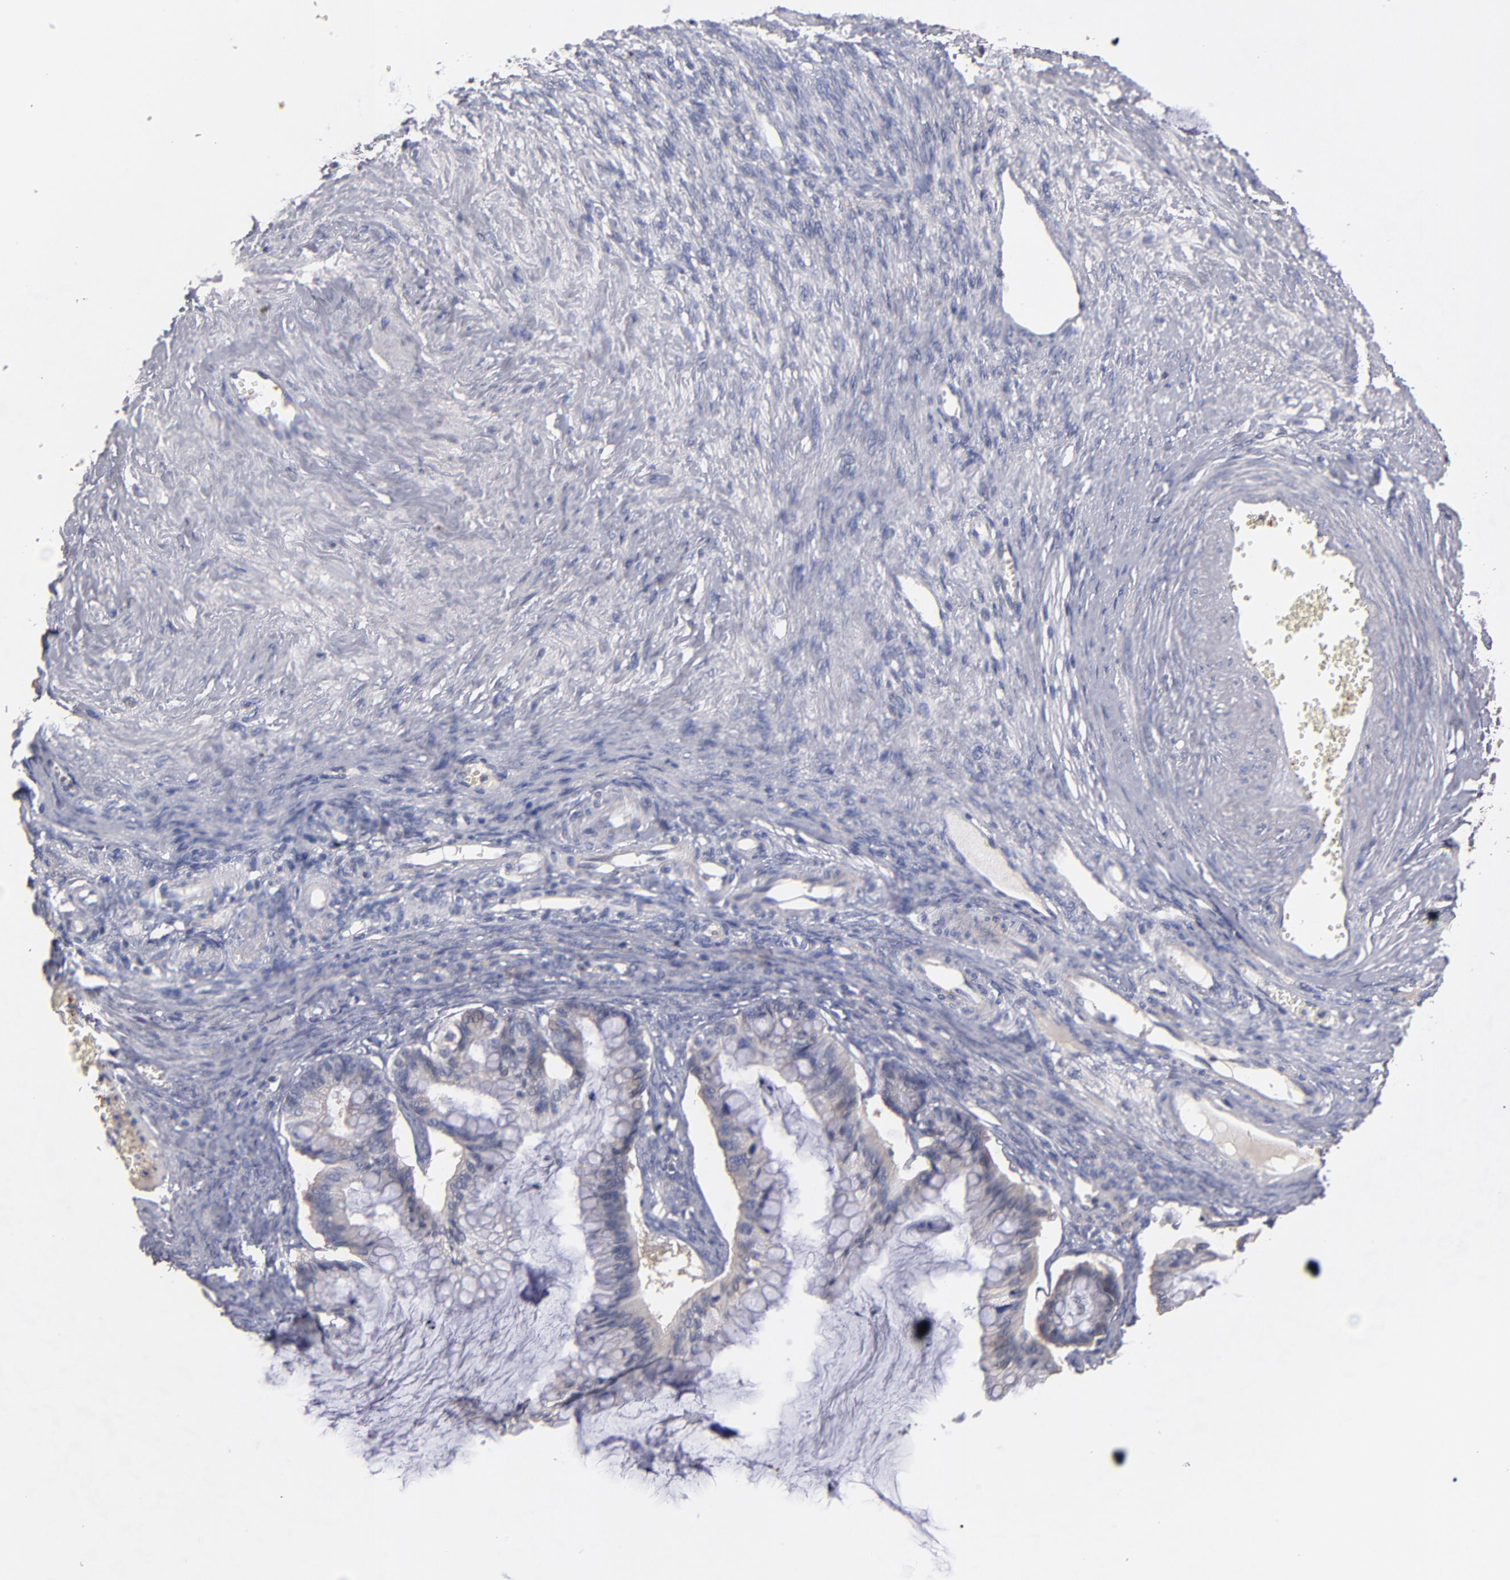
{"staining": {"intensity": "weak", "quantity": "<25%", "location": "cytoplasmic/membranous"}, "tissue": "ovarian cancer", "cell_type": "Tumor cells", "image_type": "cancer", "snomed": [{"axis": "morphology", "description": "Cystadenocarcinoma, mucinous, NOS"}, {"axis": "topography", "description": "Ovary"}], "caption": "A high-resolution image shows immunohistochemistry staining of ovarian mucinous cystadenocarcinoma, which shows no significant positivity in tumor cells. The staining is performed using DAB brown chromogen with nuclei counter-stained in using hematoxylin.", "gene": "DACT1", "patient": {"sex": "female", "age": 57}}